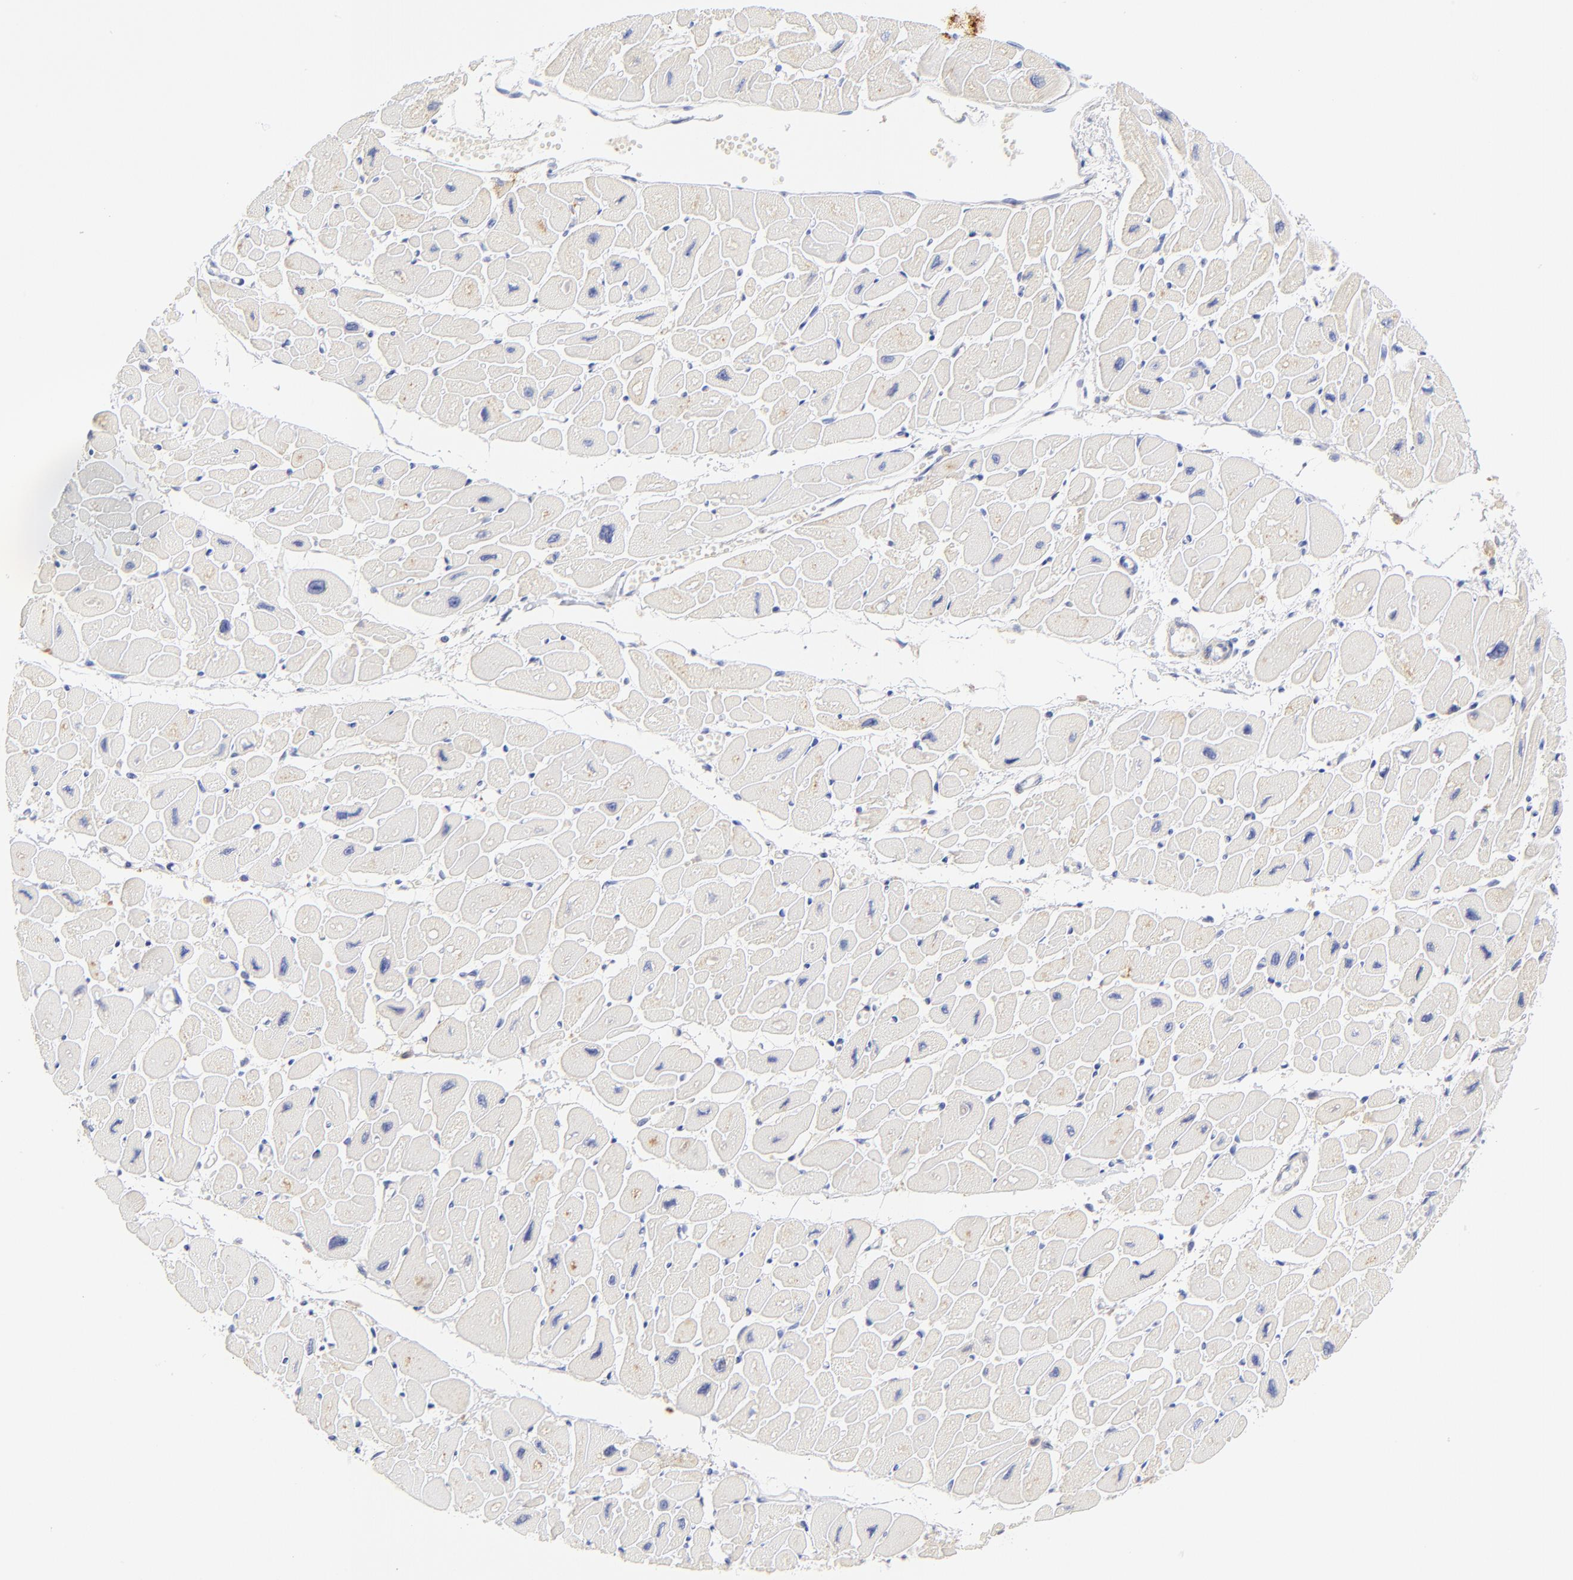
{"staining": {"intensity": "negative", "quantity": "none", "location": "none"}, "tissue": "heart muscle", "cell_type": "Cardiomyocytes", "image_type": "normal", "snomed": [{"axis": "morphology", "description": "Normal tissue, NOS"}, {"axis": "topography", "description": "Heart"}], "caption": "DAB immunohistochemical staining of unremarkable human heart muscle displays no significant positivity in cardiomyocytes. (DAB immunohistochemistry, high magnification).", "gene": "MDGA2", "patient": {"sex": "female", "age": 54}}